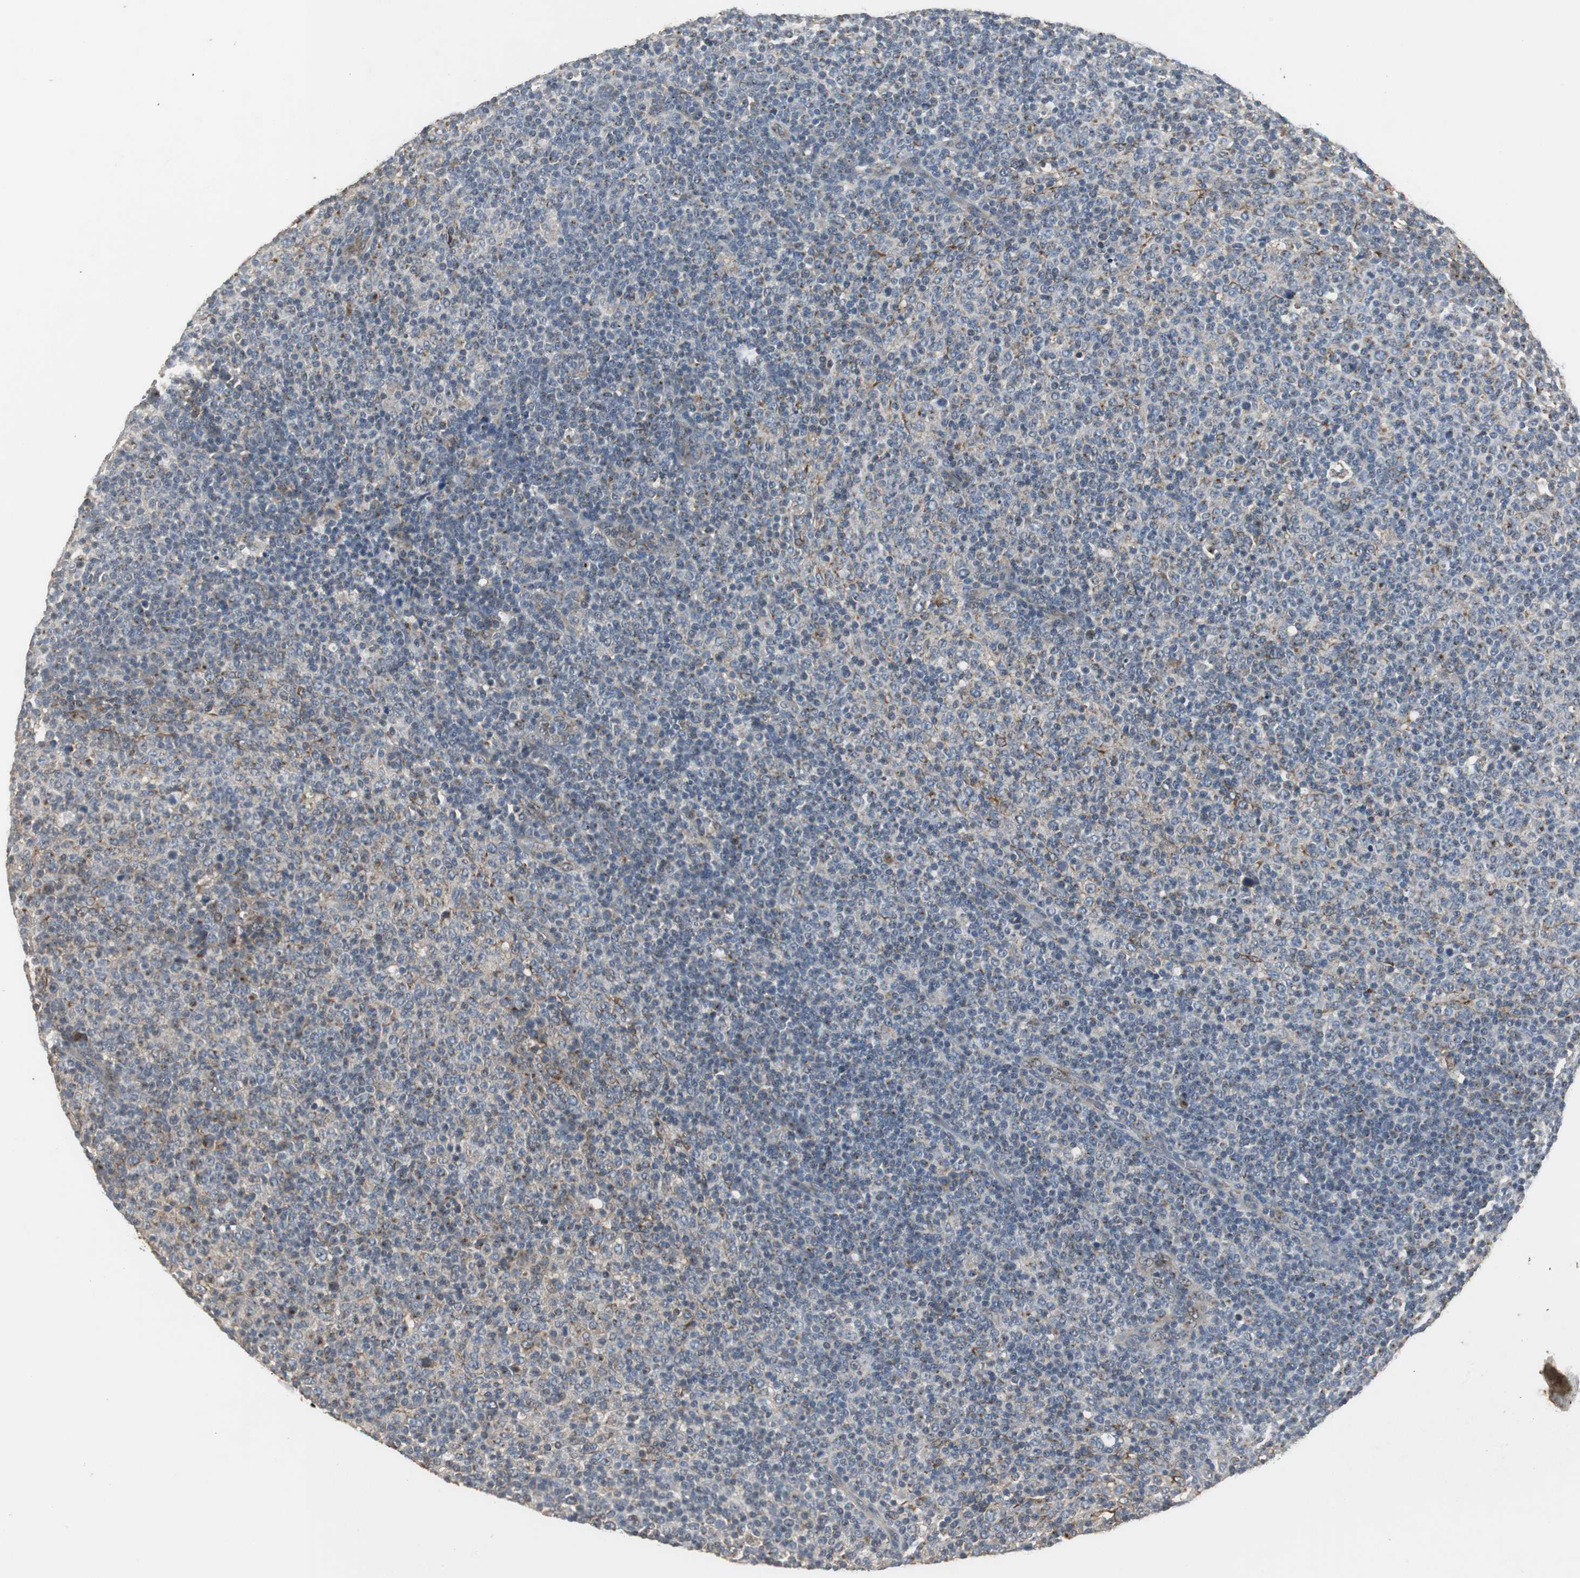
{"staining": {"intensity": "moderate", "quantity": "25%-75%", "location": "cytoplasmic/membranous"}, "tissue": "lymphoma", "cell_type": "Tumor cells", "image_type": "cancer", "snomed": [{"axis": "morphology", "description": "Malignant lymphoma, non-Hodgkin's type, Low grade"}, {"axis": "topography", "description": "Lymph node"}], "caption": "Lymphoma tissue exhibits moderate cytoplasmic/membranous positivity in approximately 25%-75% of tumor cells", "gene": "JTB", "patient": {"sex": "male", "age": 70}}